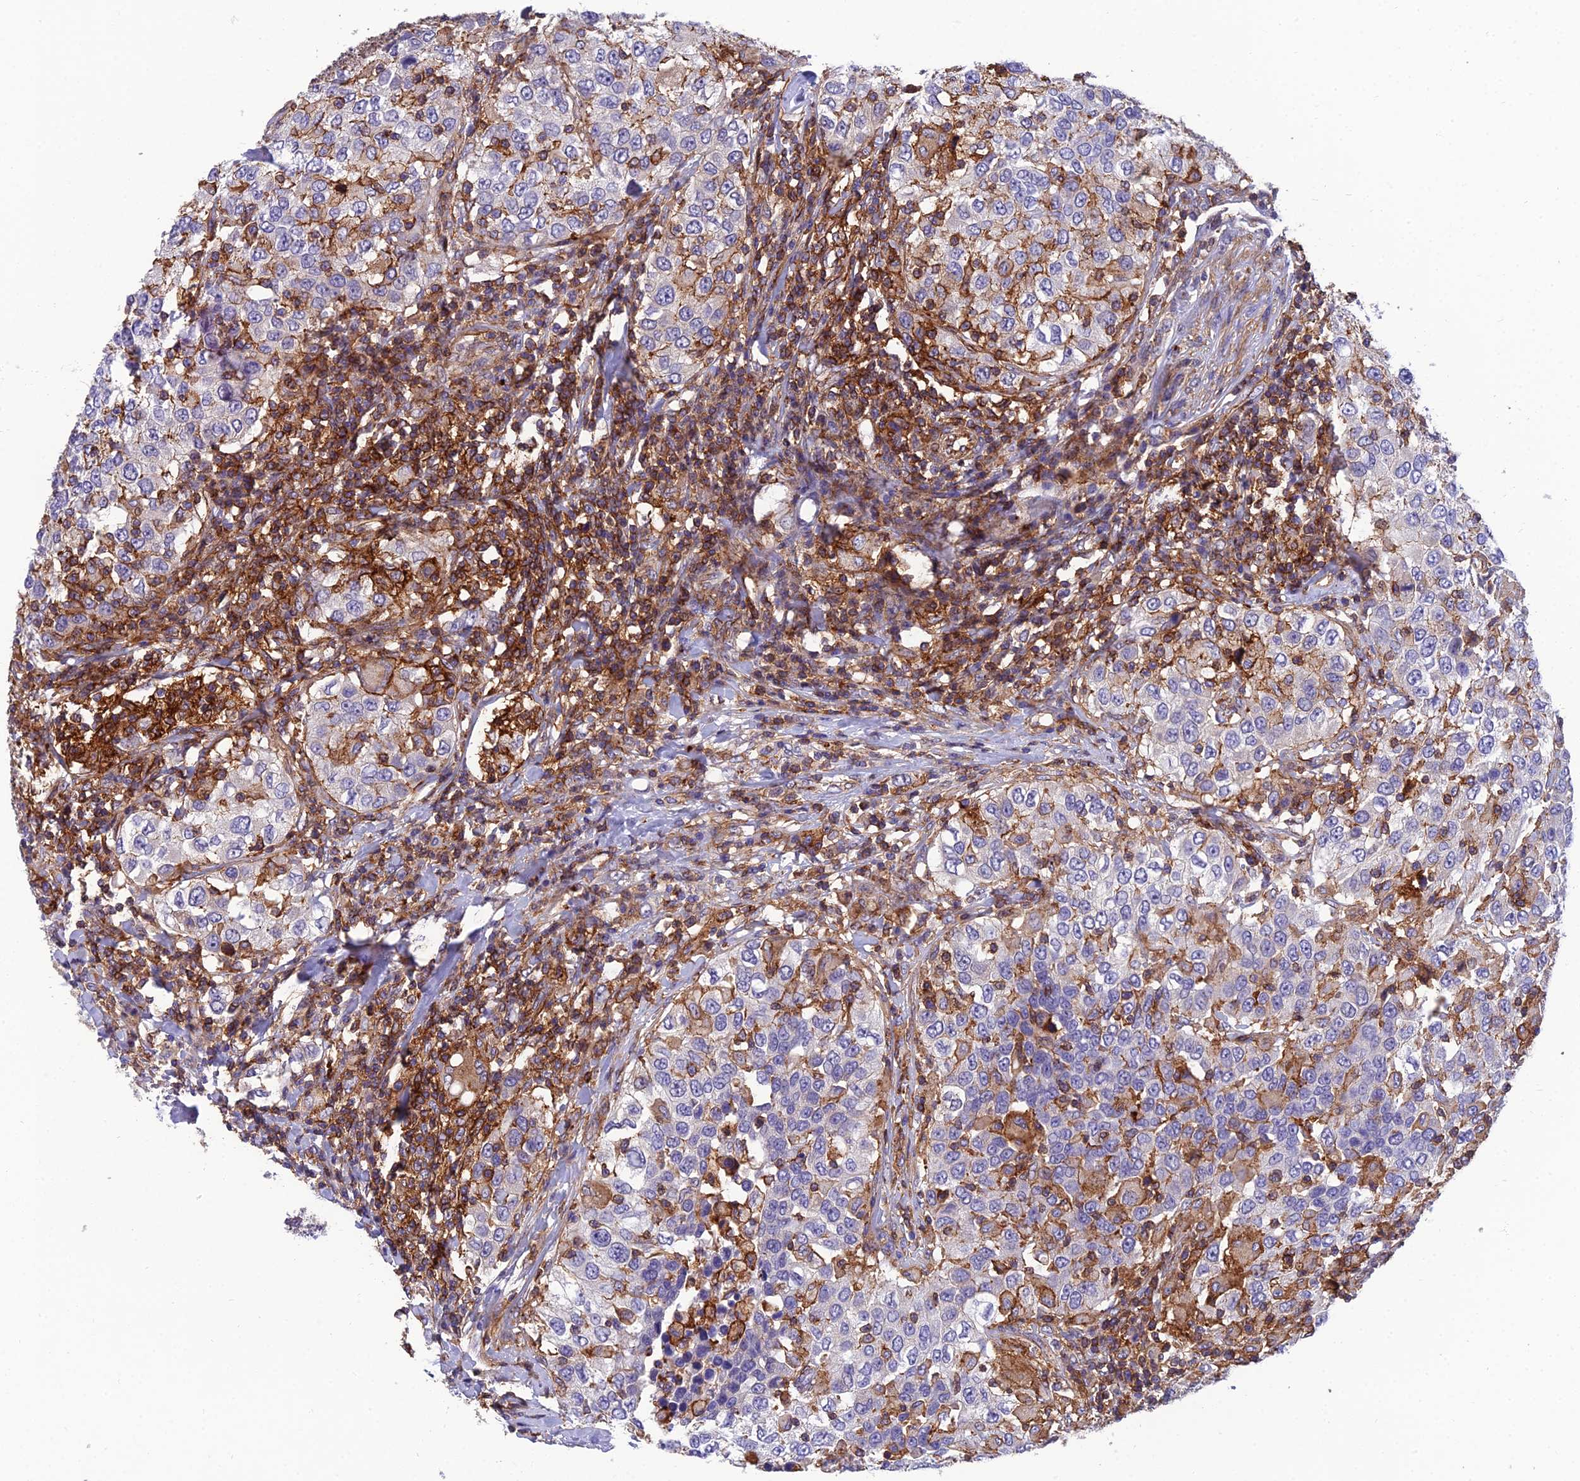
{"staining": {"intensity": "moderate", "quantity": "<25%", "location": "cytoplasmic/membranous"}, "tissue": "urothelial cancer", "cell_type": "Tumor cells", "image_type": "cancer", "snomed": [{"axis": "morphology", "description": "Urothelial carcinoma, High grade"}, {"axis": "topography", "description": "Urinary bladder"}], "caption": "A brown stain labels moderate cytoplasmic/membranous staining of a protein in human urothelial cancer tumor cells. The staining was performed using DAB, with brown indicating positive protein expression. Nuclei are stained blue with hematoxylin.", "gene": "PPP1R18", "patient": {"sex": "female", "age": 80}}